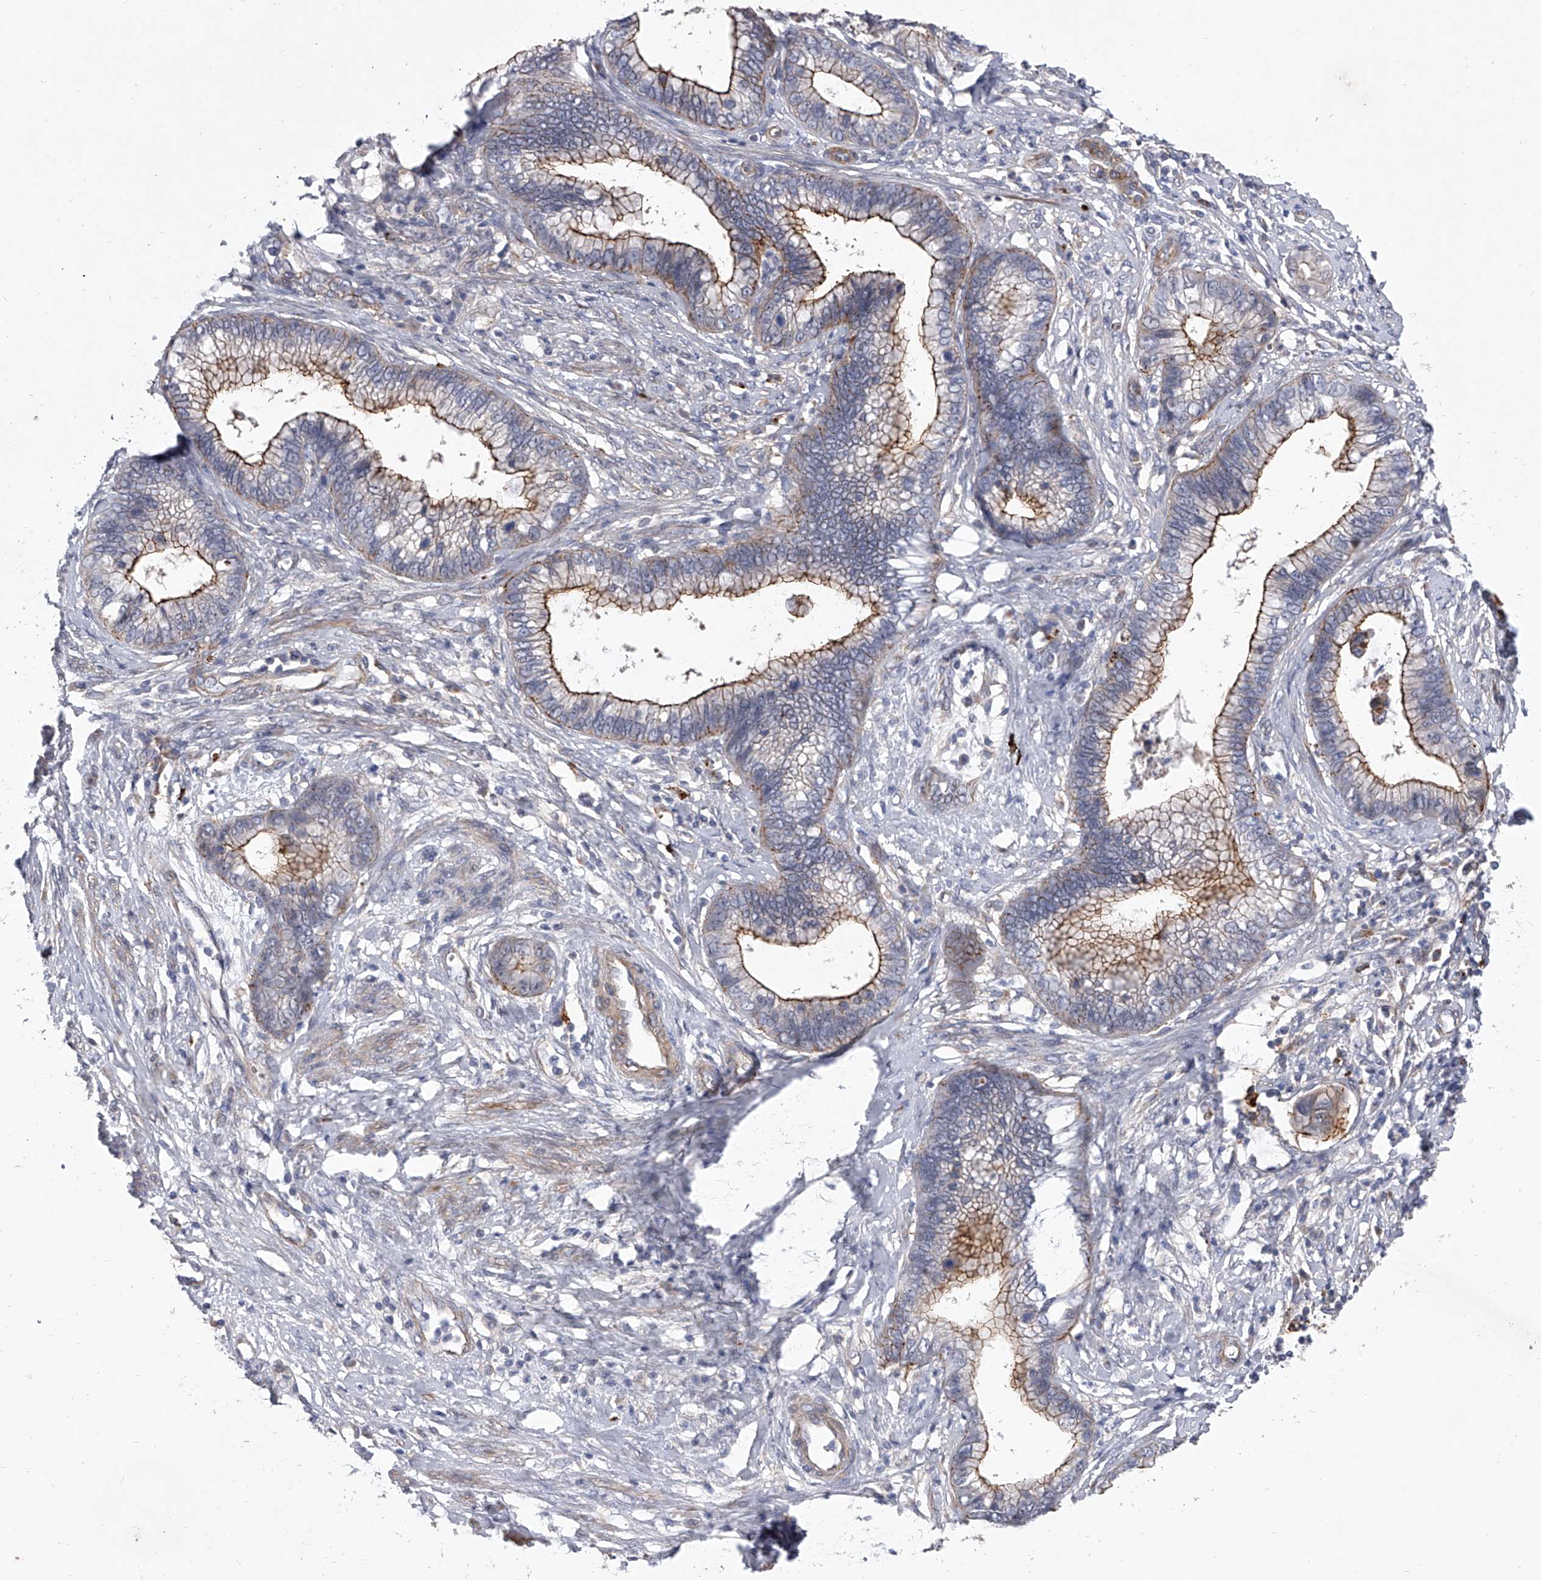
{"staining": {"intensity": "strong", "quantity": "25%-75%", "location": "cytoplasmic/membranous"}, "tissue": "cervical cancer", "cell_type": "Tumor cells", "image_type": "cancer", "snomed": [{"axis": "morphology", "description": "Adenocarcinoma, NOS"}, {"axis": "topography", "description": "Cervix"}], "caption": "This is an image of immunohistochemistry (IHC) staining of cervical cancer, which shows strong staining in the cytoplasmic/membranous of tumor cells.", "gene": "MINDY4", "patient": {"sex": "female", "age": 44}}